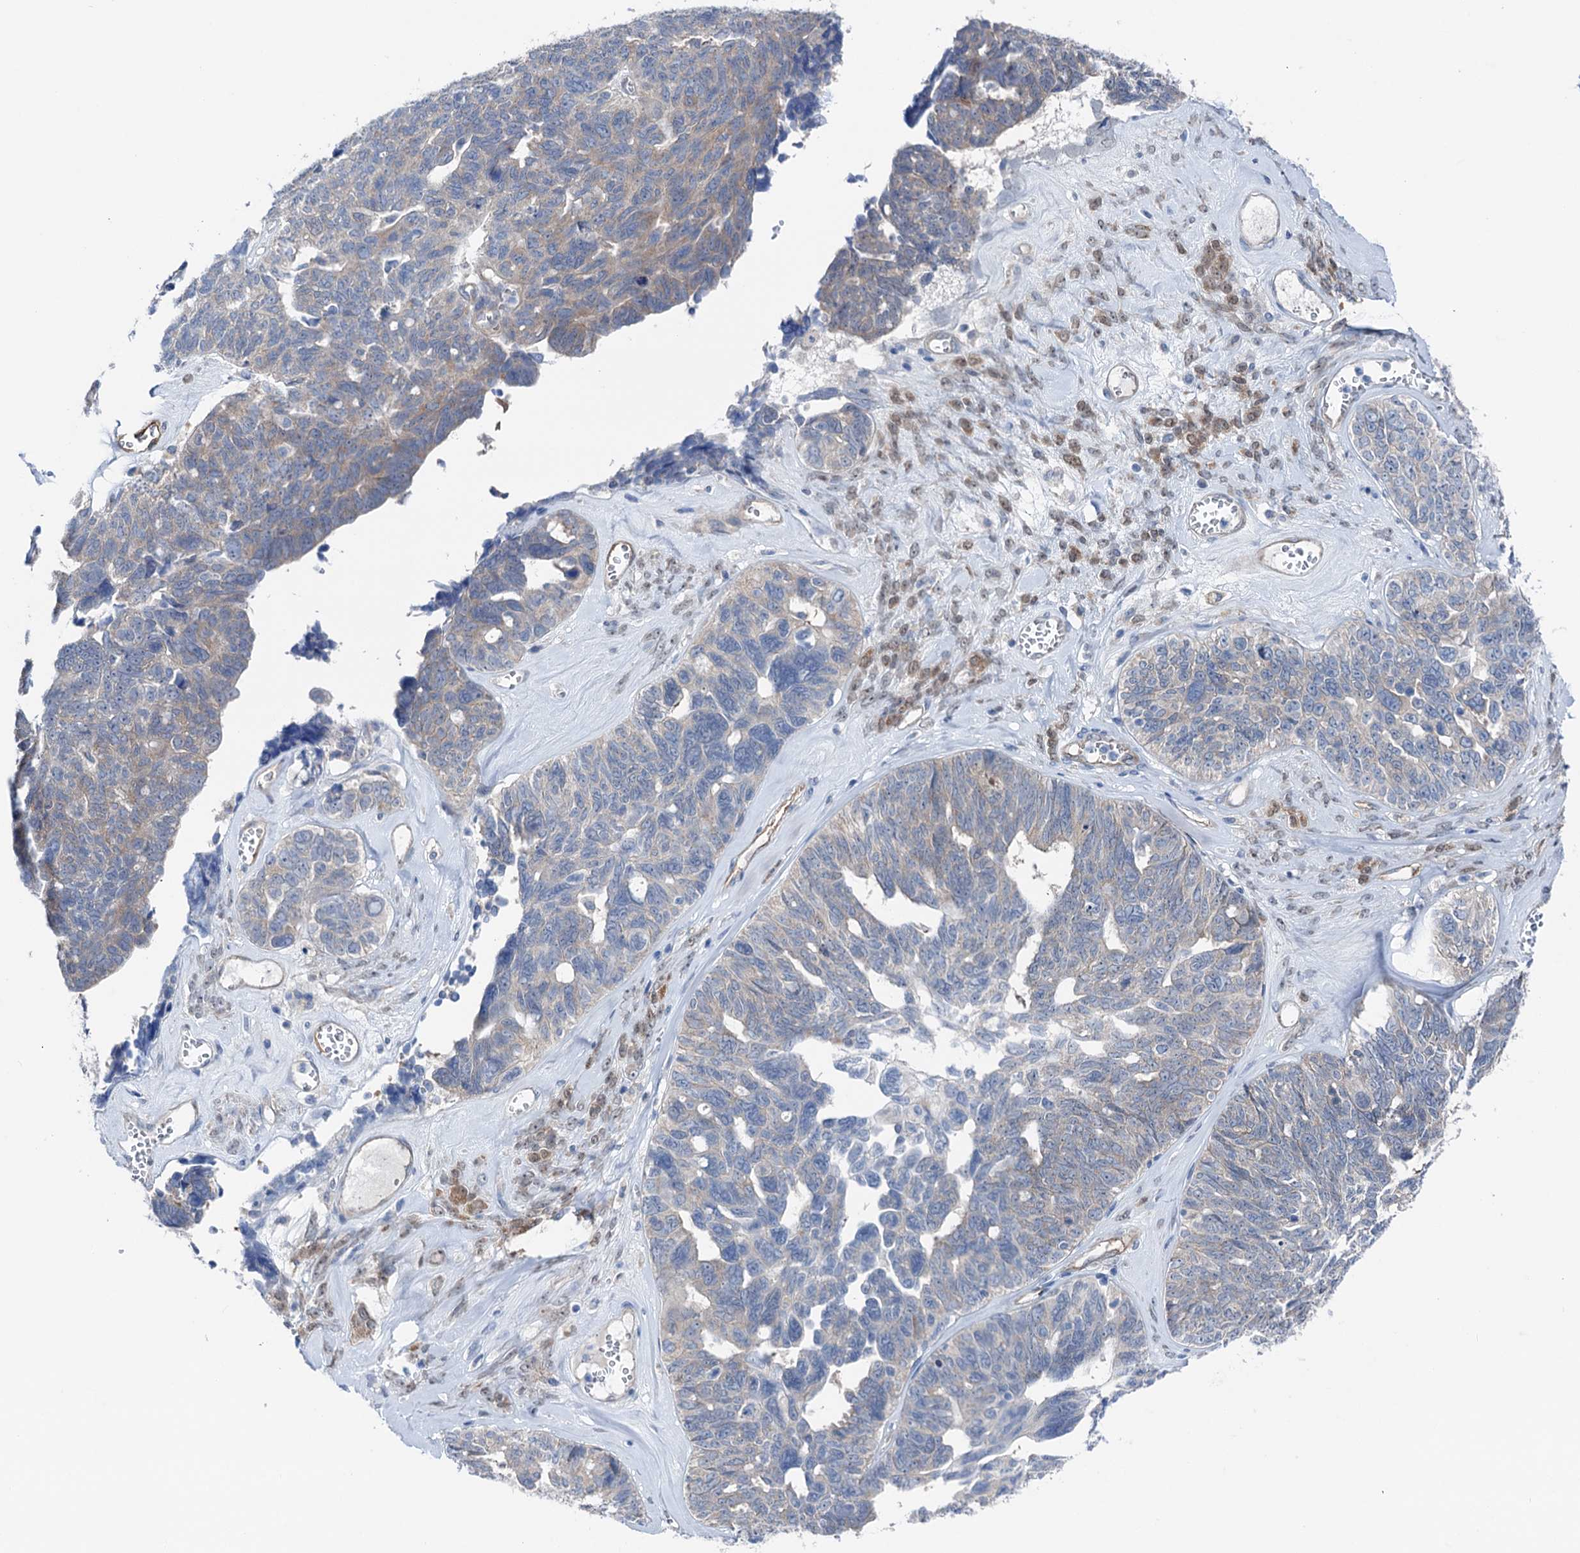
{"staining": {"intensity": "negative", "quantity": "none", "location": "none"}, "tissue": "ovarian cancer", "cell_type": "Tumor cells", "image_type": "cancer", "snomed": [{"axis": "morphology", "description": "Cystadenocarcinoma, serous, NOS"}, {"axis": "topography", "description": "Ovary"}], "caption": "Serous cystadenocarcinoma (ovarian) was stained to show a protein in brown. There is no significant positivity in tumor cells.", "gene": "SHROOM1", "patient": {"sex": "female", "age": 79}}